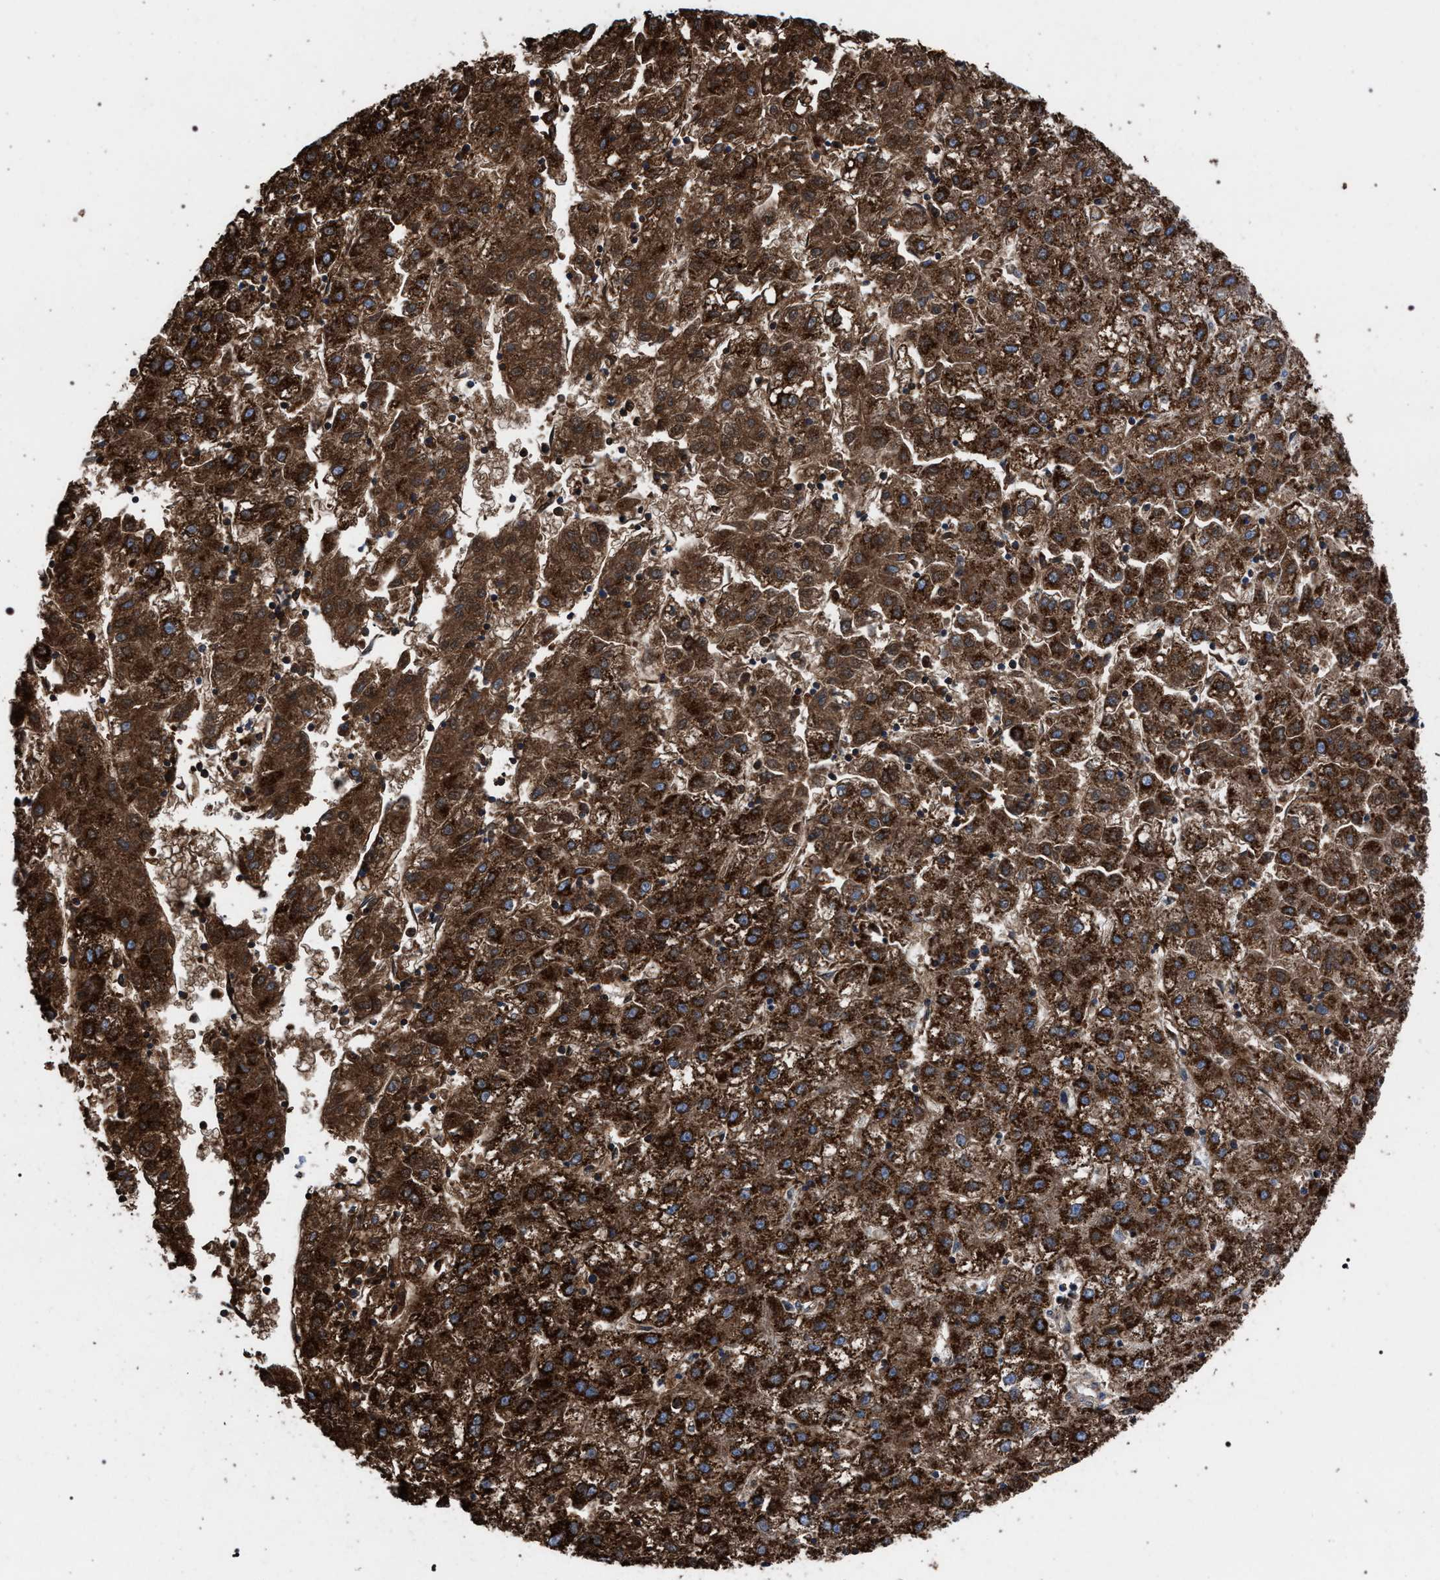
{"staining": {"intensity": "strong", "quantity": ">75%", "location": "cytoplasmic/membranous"}, "tissue": "liver cancer", "cell_type": "Tumor cells", "image_type": "cancer", "snomed": [{"axis": "morphology", "description": "Carcinoma, Hepatocellular, NOS"}, {"axis": "topography", "description": "Liver"}], "caption": "Immunohistochemistry (IHC) (DAB (3,3'-diaminobenzidine)) staining of hepatocellular carcinoma (liver) shows strong cytoplasmic/membranous protein staining in about >75% of tumor cells.", "gene": "VPS13A", "patient": {"sex": "male", "age": 72}}